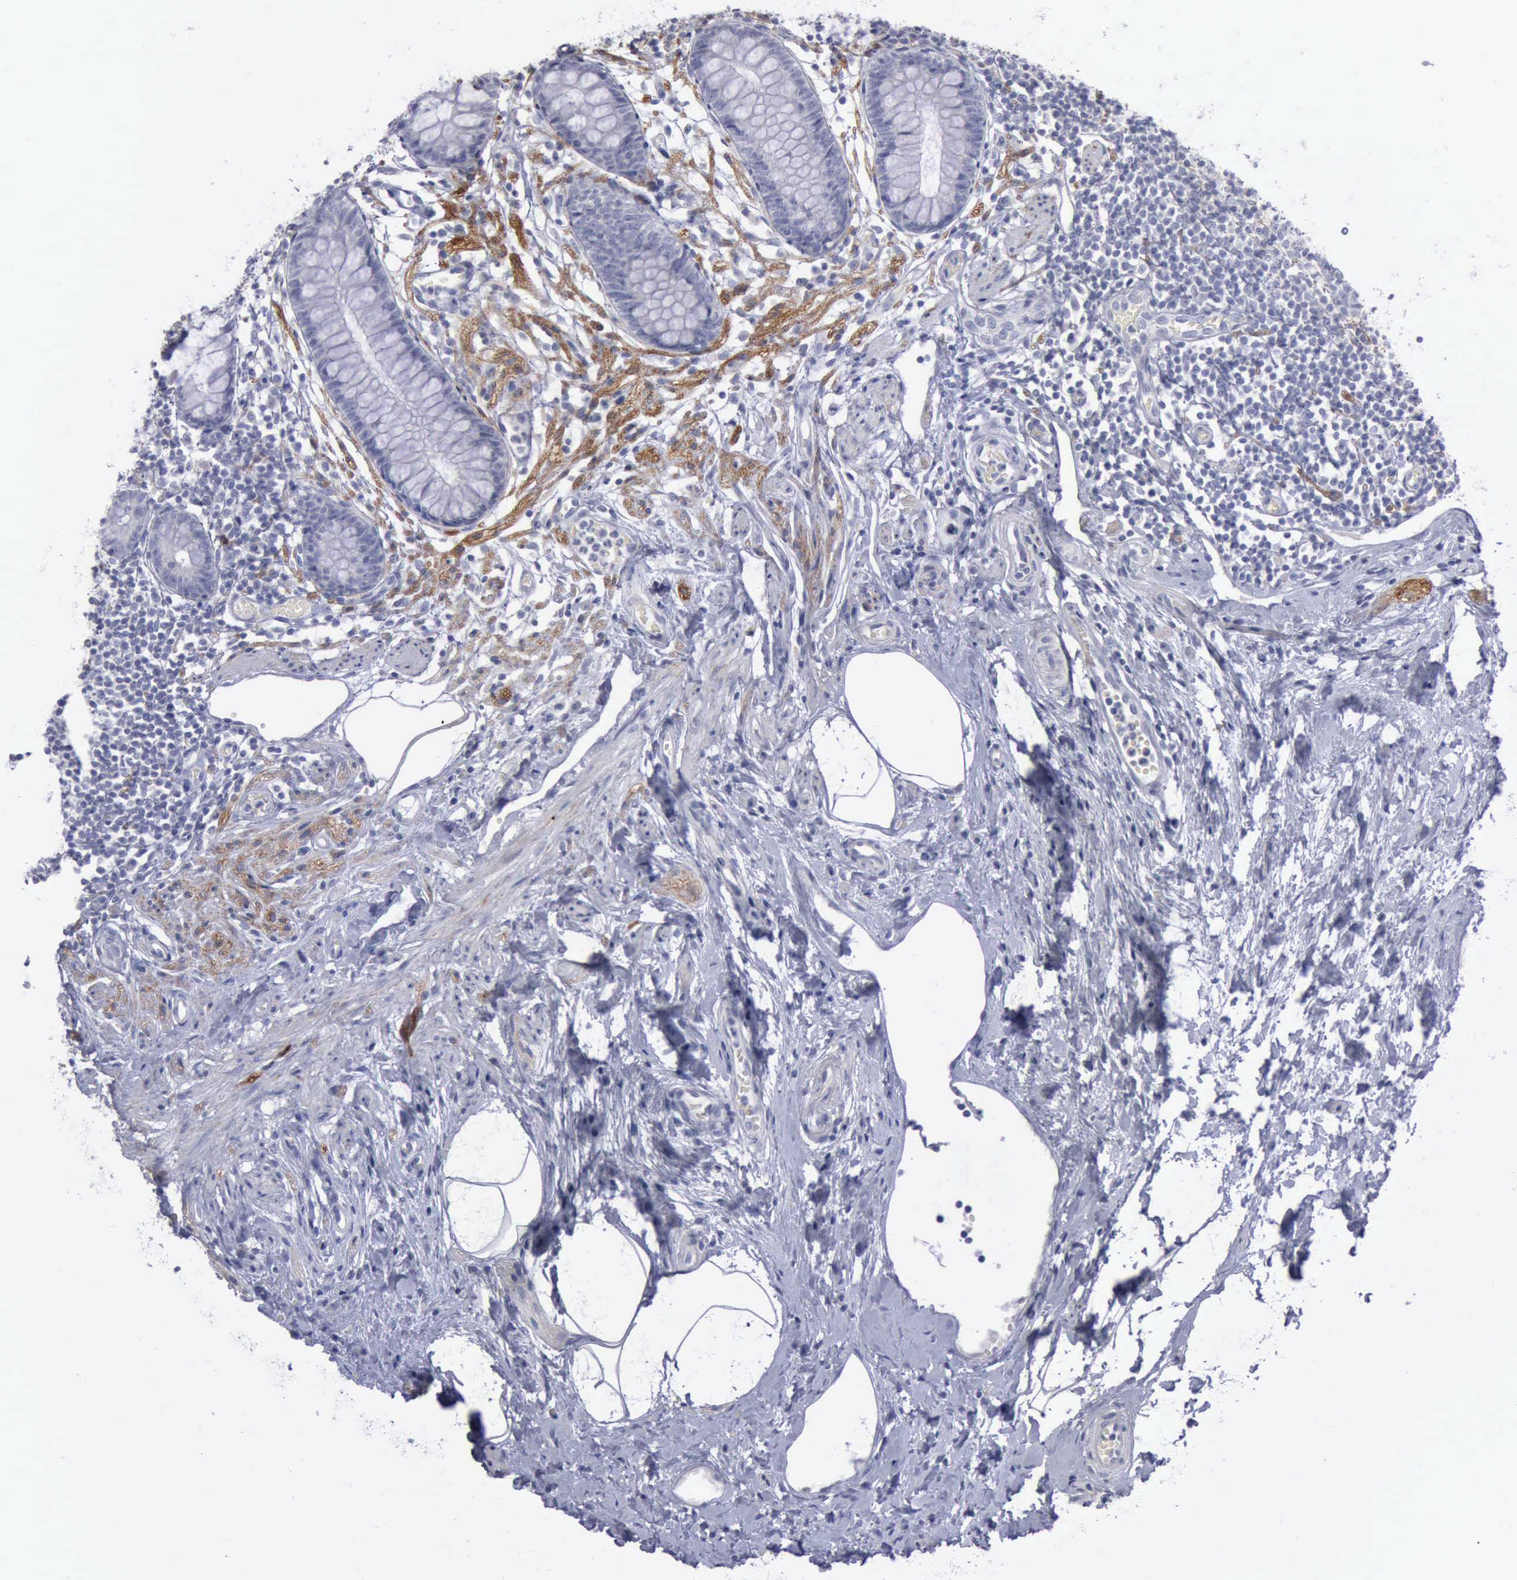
{"staining": {"intensity": "negative", "quantity": "none", "location": "none"}, "tissue": "appendix", "cell_type": "Glandular cells", "image_type": "normal", "snomed": [{"axis": "morphology", "description": "Normal tissue, NOS"}, {"axis": "topography", "description": "Appendix"}], "caption": "Image shows no significant protein positivity in glandular cells of unremarkable appendix.", "gene": "CDH2", "patient": {"sex": "male", "age": 38}}